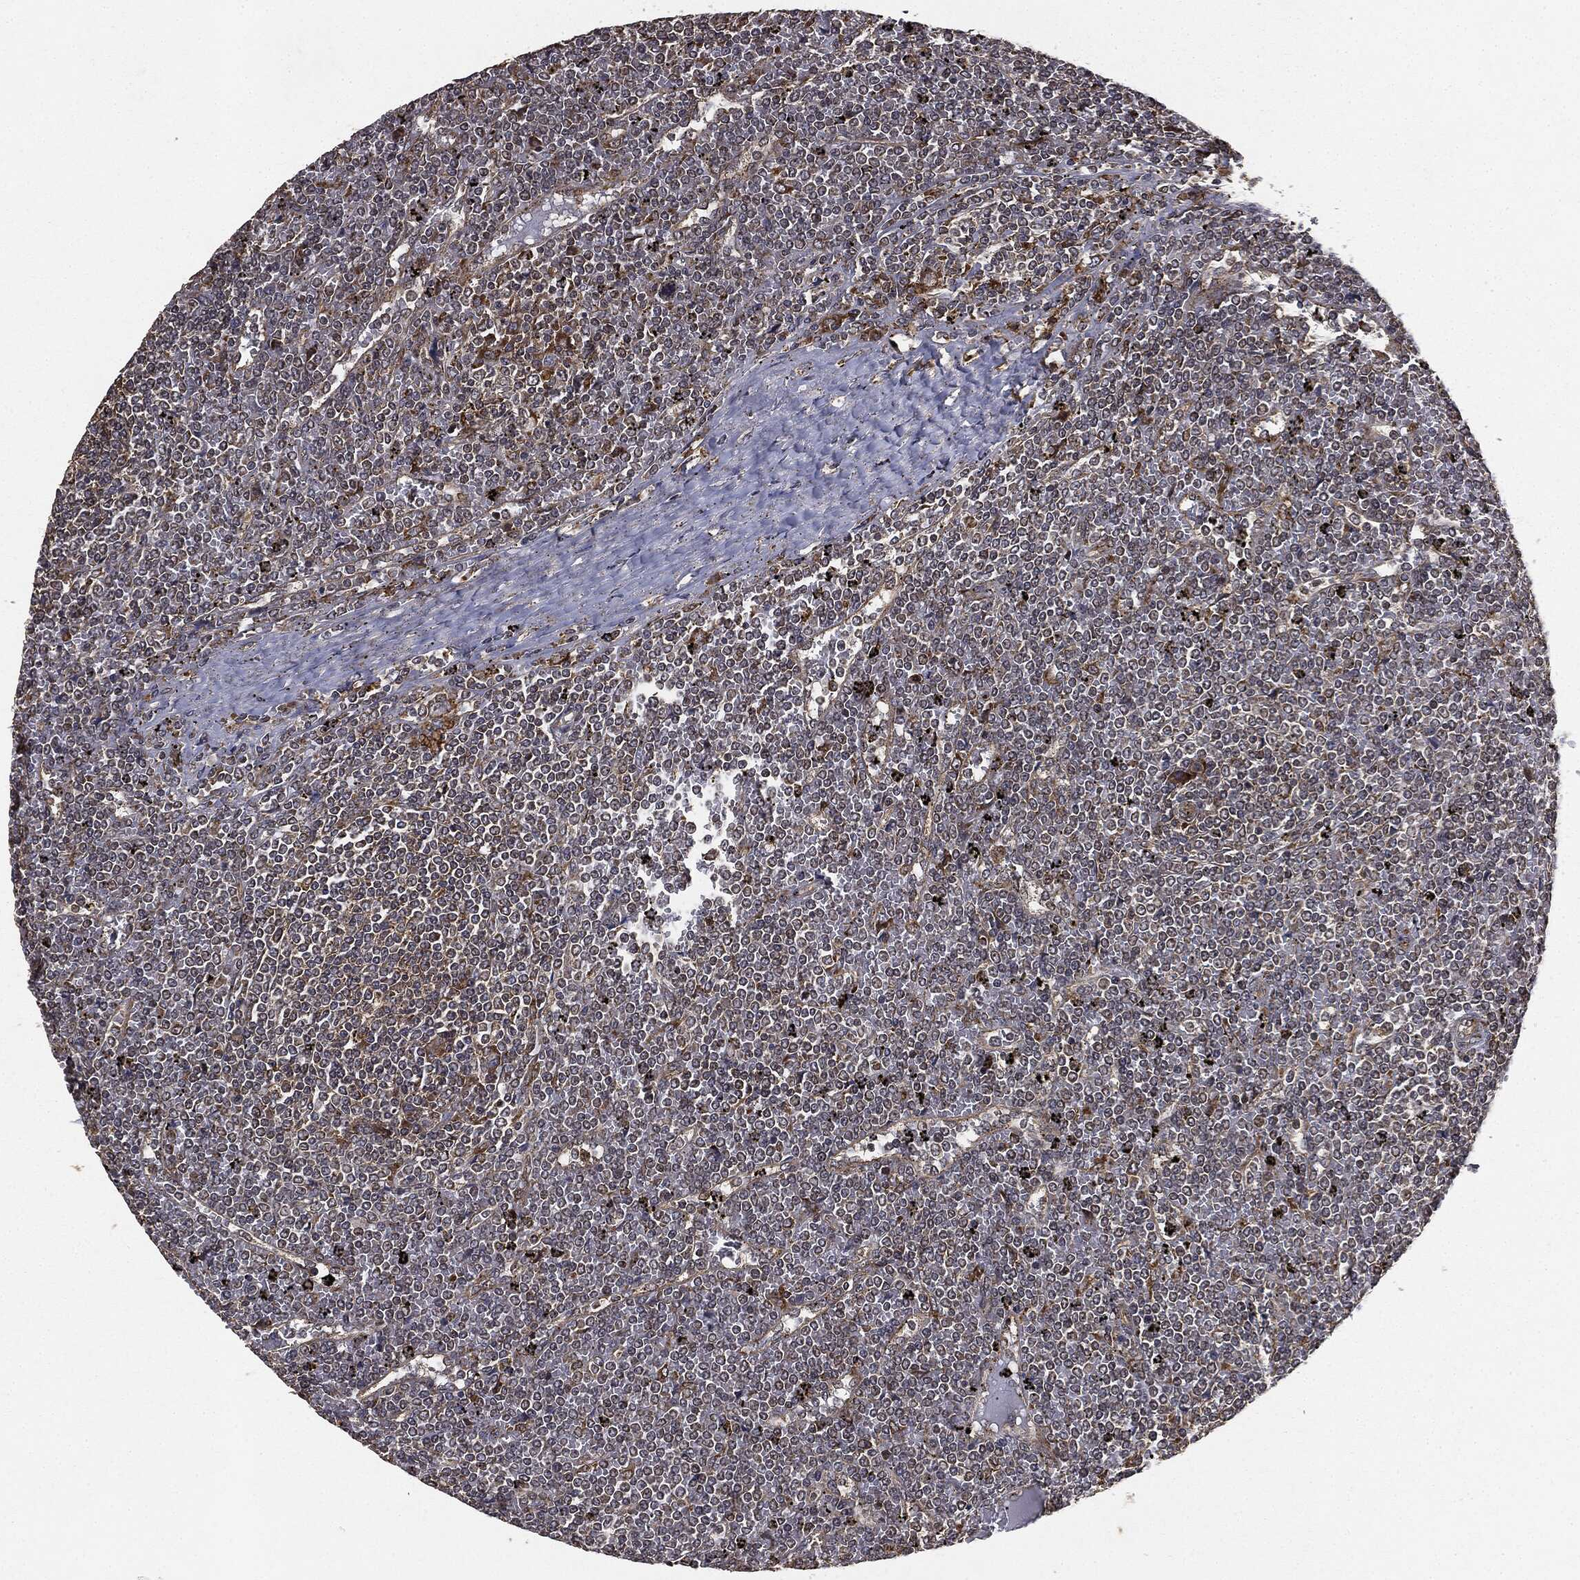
{"staining": {"intensity": "moderate", "quantity": "<25%", "location": "cytoplasmic/membranous"}, "tissue": "lymphoma", "cell_type": "Tumor cells", "image_type": "cancer", "snomed": [{"axis": "morphology", "description": "Malignant lymphoma, non-Hodgkin's type, Low grade"}, {"axis": "topography", "description": "Spleen"}], "caption": "Malignant lymphoma, non-Hodgkin's type (low-grade) stained for a protein (brown) shows moderate cytoplasmic/membranous positive positivity in approximately <25% of tumor cells.", "gene": "MIER2", "patient": {"sex": "female", "age": 19}}